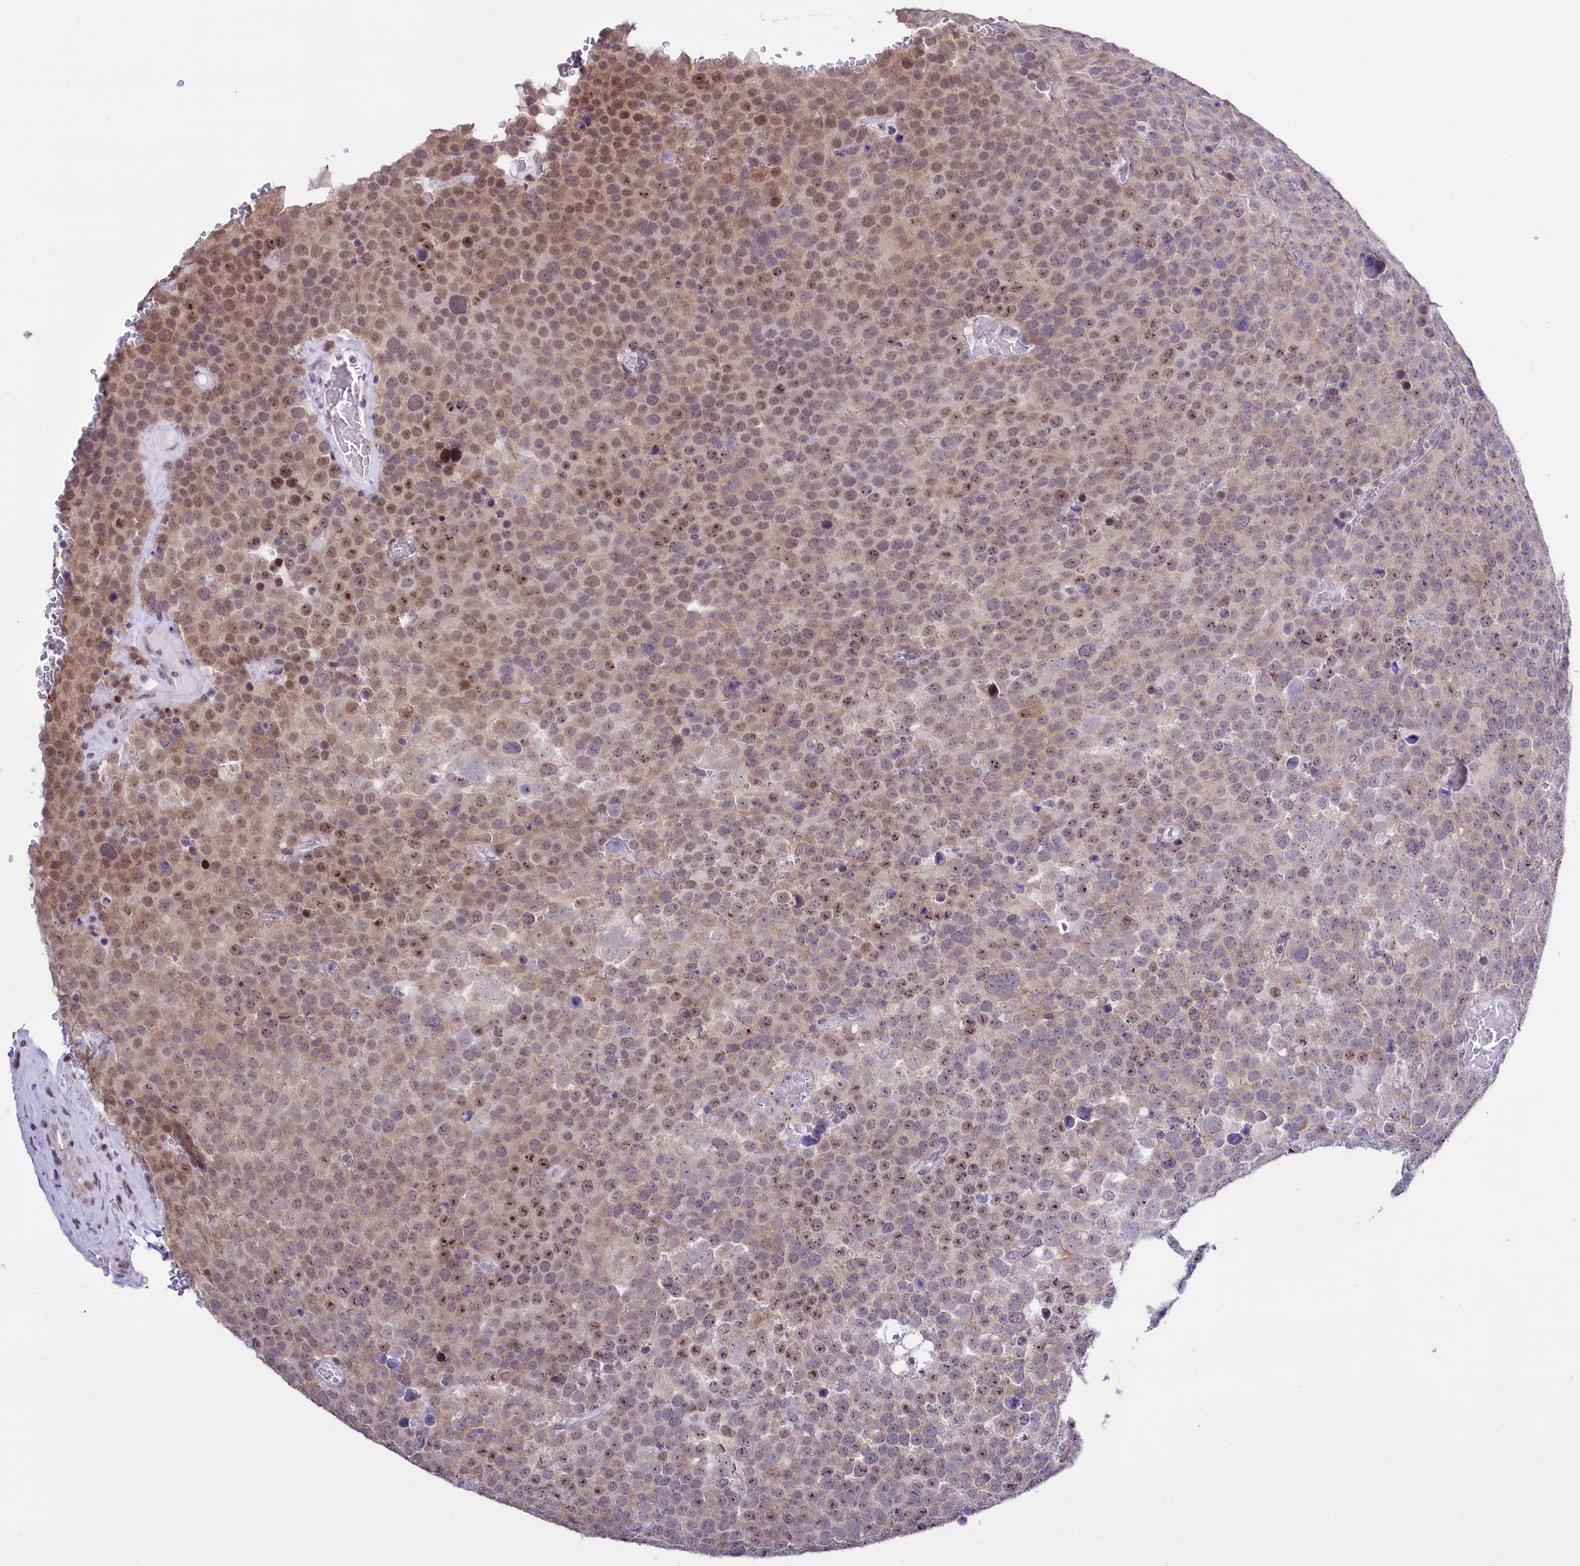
{"staining": {"intensity": "moderate", "quantity": ">75%", "location": "nuclear"}, "tissue": "testis cancer", "cell_type": "Tumor cells", "image_type": "cancer", "snomed": [{"axis": "morphology", "description": "Seminoma, NOS"}, {"axis": "topography", "description": "Testis"}], "caption": "The immunohistochemical stain labels moderate nuclear staining in tumor cells of testis cancer (seminoma) tissue.", "gene": "SPATS2", "patient": {"sex": "male", "age": 71}}